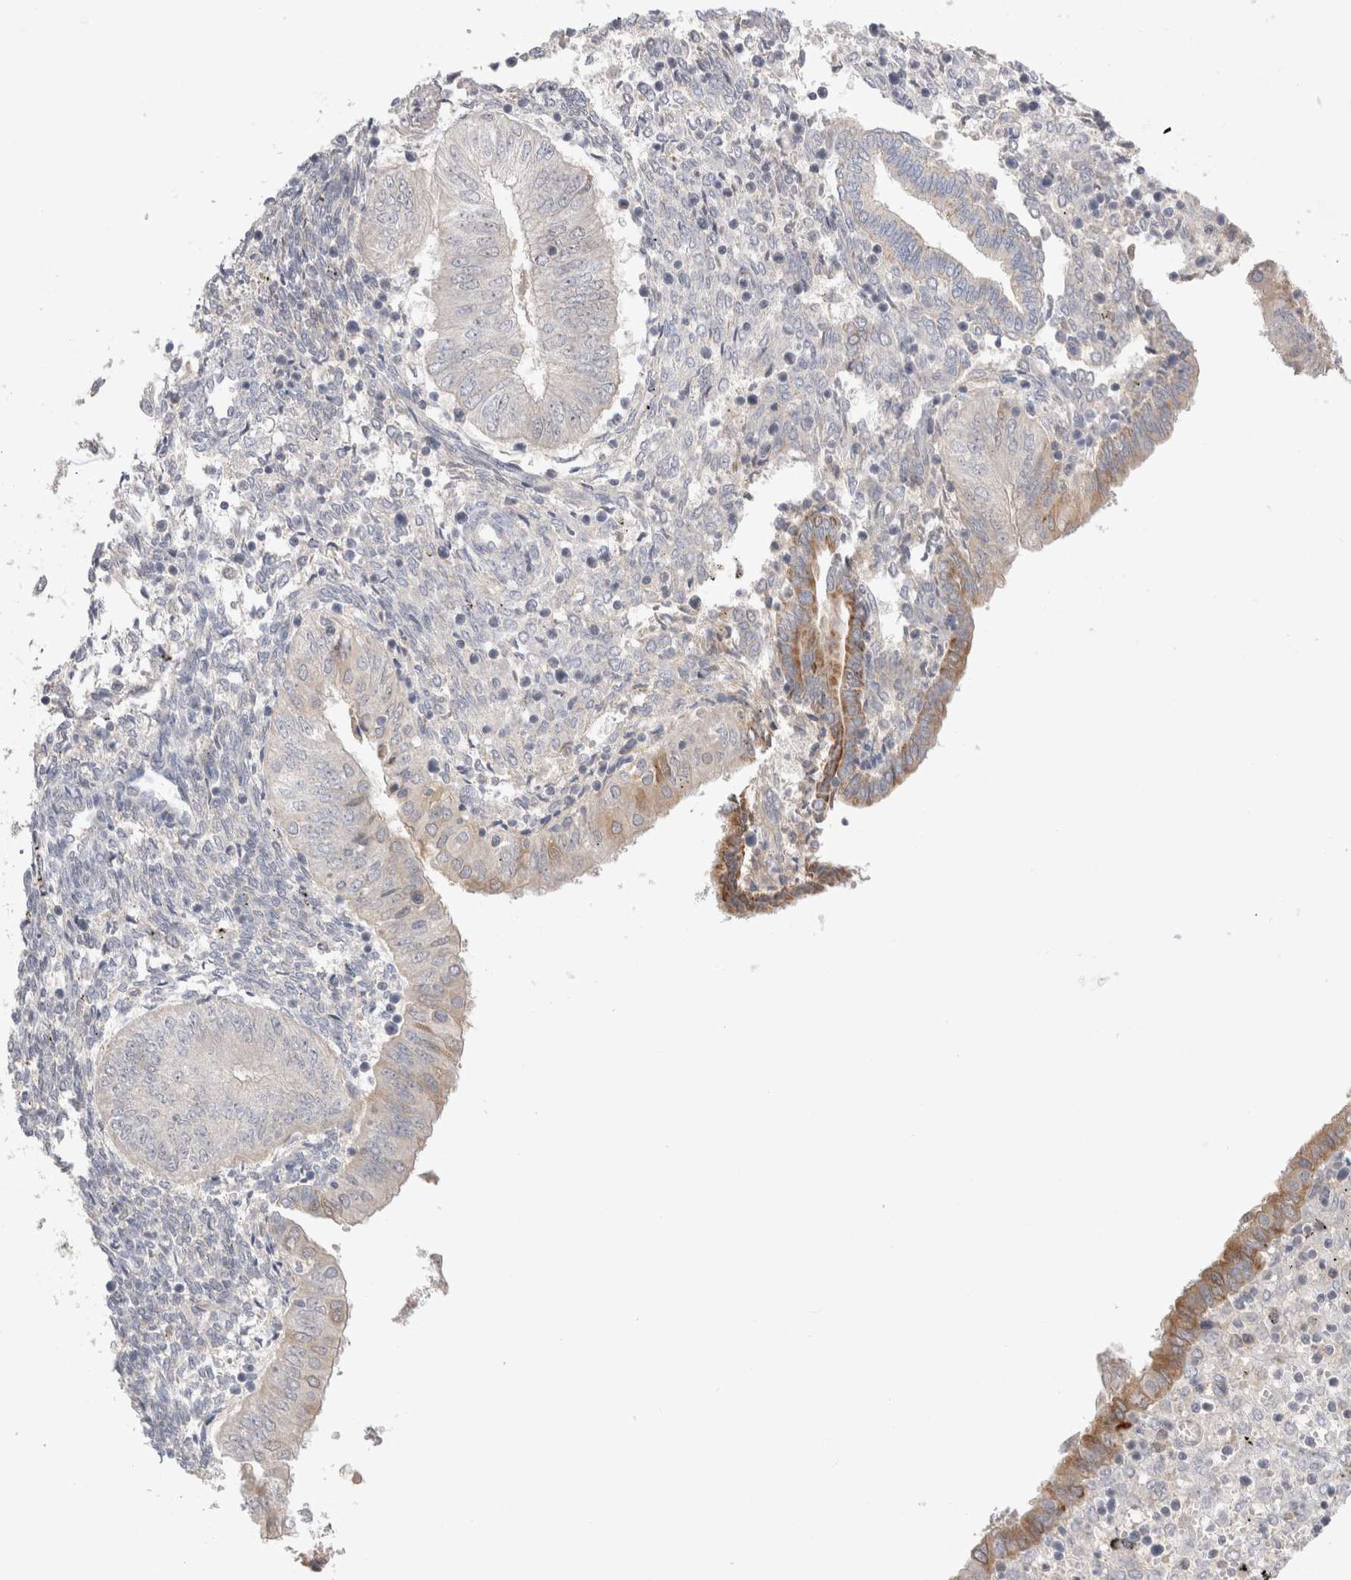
{"staining": {"intensity": "moderate", "quantity": "<25%", "location": "cytoplasmic/membranous"}, "tissue": "endometrial cancer", "cell_type": "Tumor cells", "image_type": "cancer", "snomed": [{"axis": "morphology", "description": "Normal tissue, NOS"}, {"axis": "morphology", "description": "Adenocarcinoma, NOS"}, {"axis": "topography", "description": "Endometrium"}], "caption": "Immunohistochemical staining of endometrial cancer (adenocarcinoma) exhibits low levels of moderate cytoplasmic/membranous protein staining in about <25% of tumor cells.", "gene": "CHADL", "patient": {"sex": "female", "age": 53}}